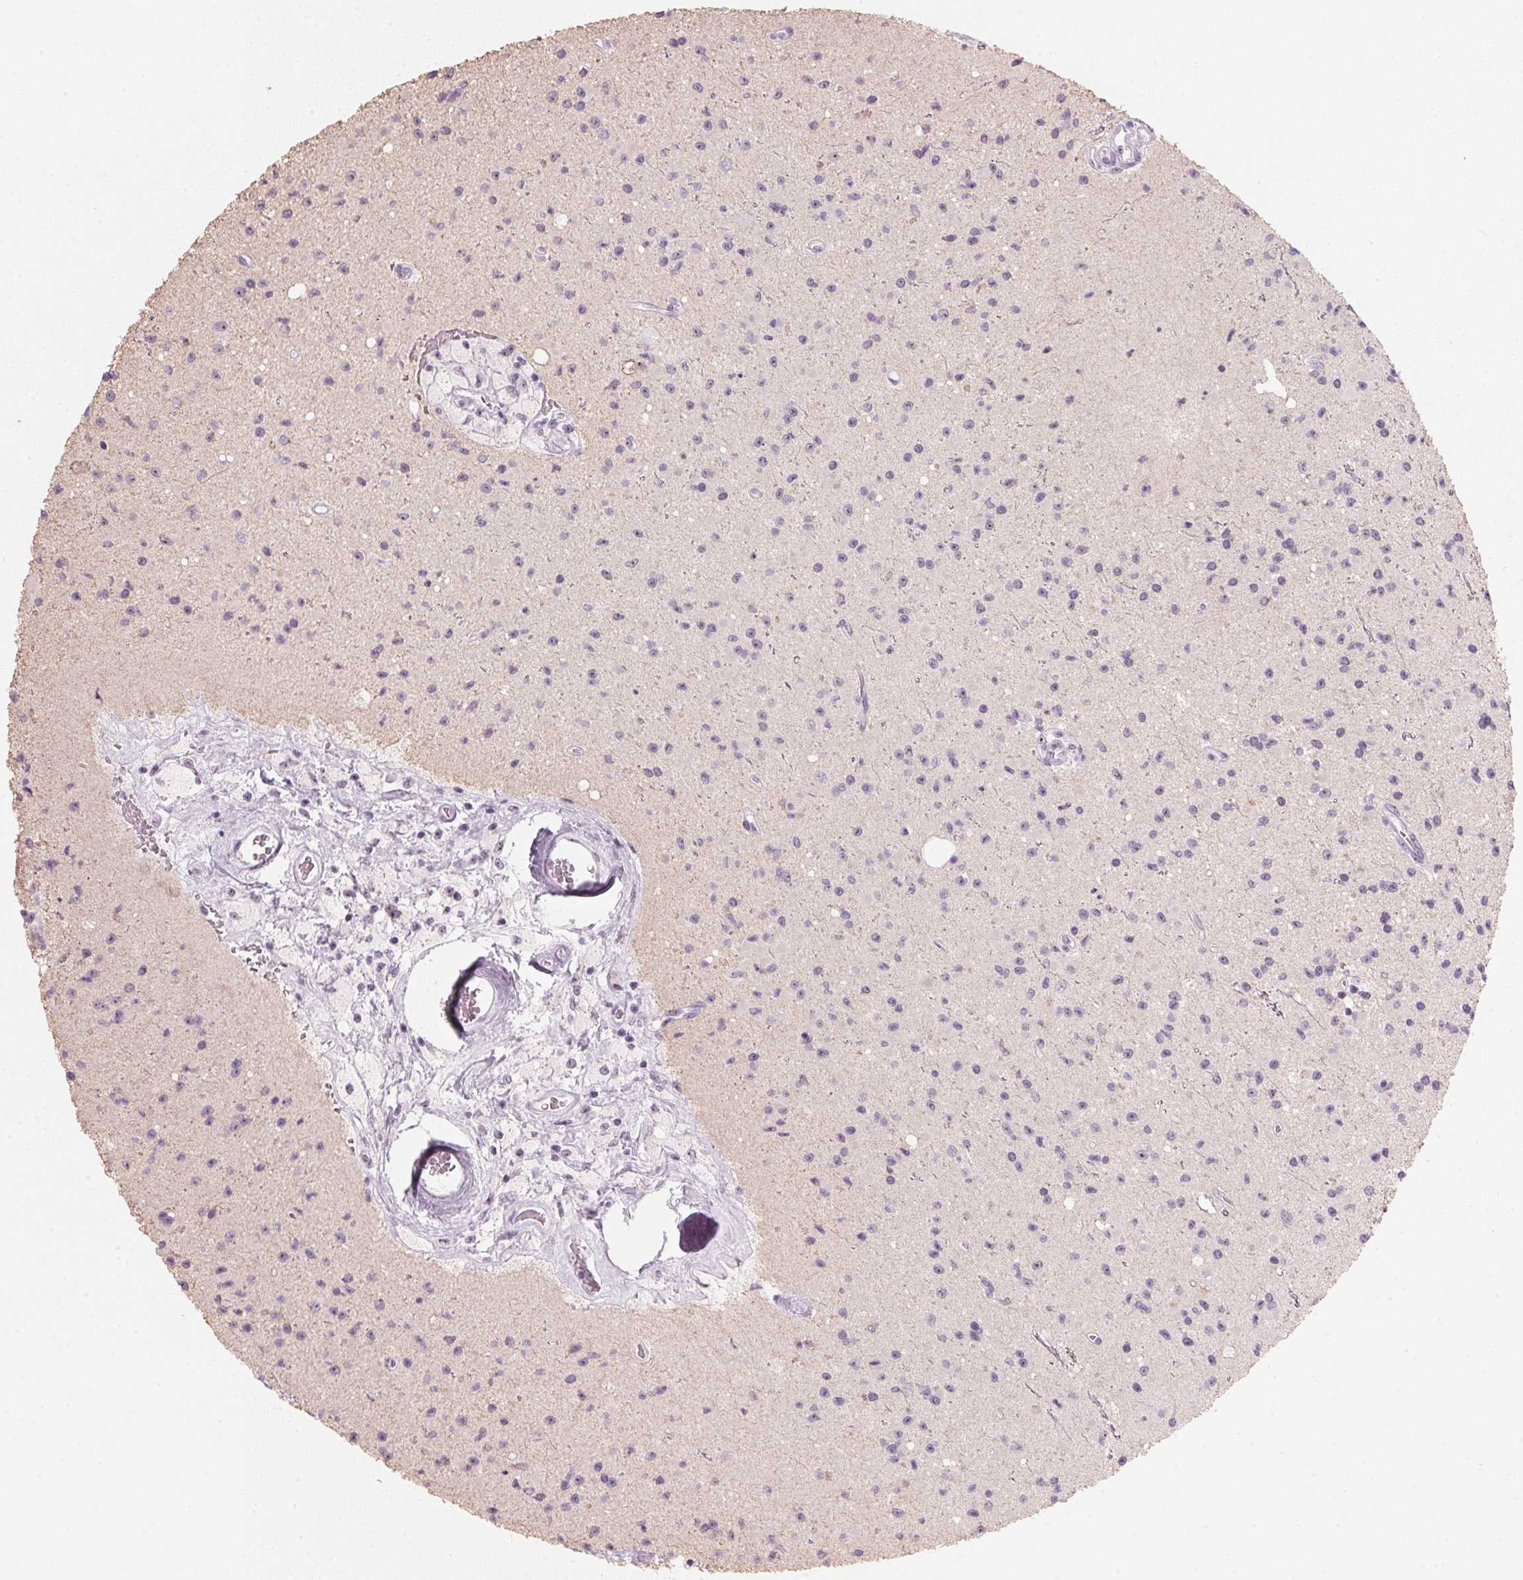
{"staining": {"intensity": "weak", "quantity": "<25%", "location": "nuclear"}, "tissue": "glioma", "cell_type": "Tumor cells", "image_type": "cancer", "snomed": [{"axis": "morphology", "description": "Glioma, malignant, High grade"}, {"axis": "topography", "description": "Brain"}], "caption": "Human glioma stained for a protein using immunohistochemistry (IHC) shows no positivity in tumor cells.", "gene": "DNTTIP2", "patient": {"sex": "male", "age": 36}}